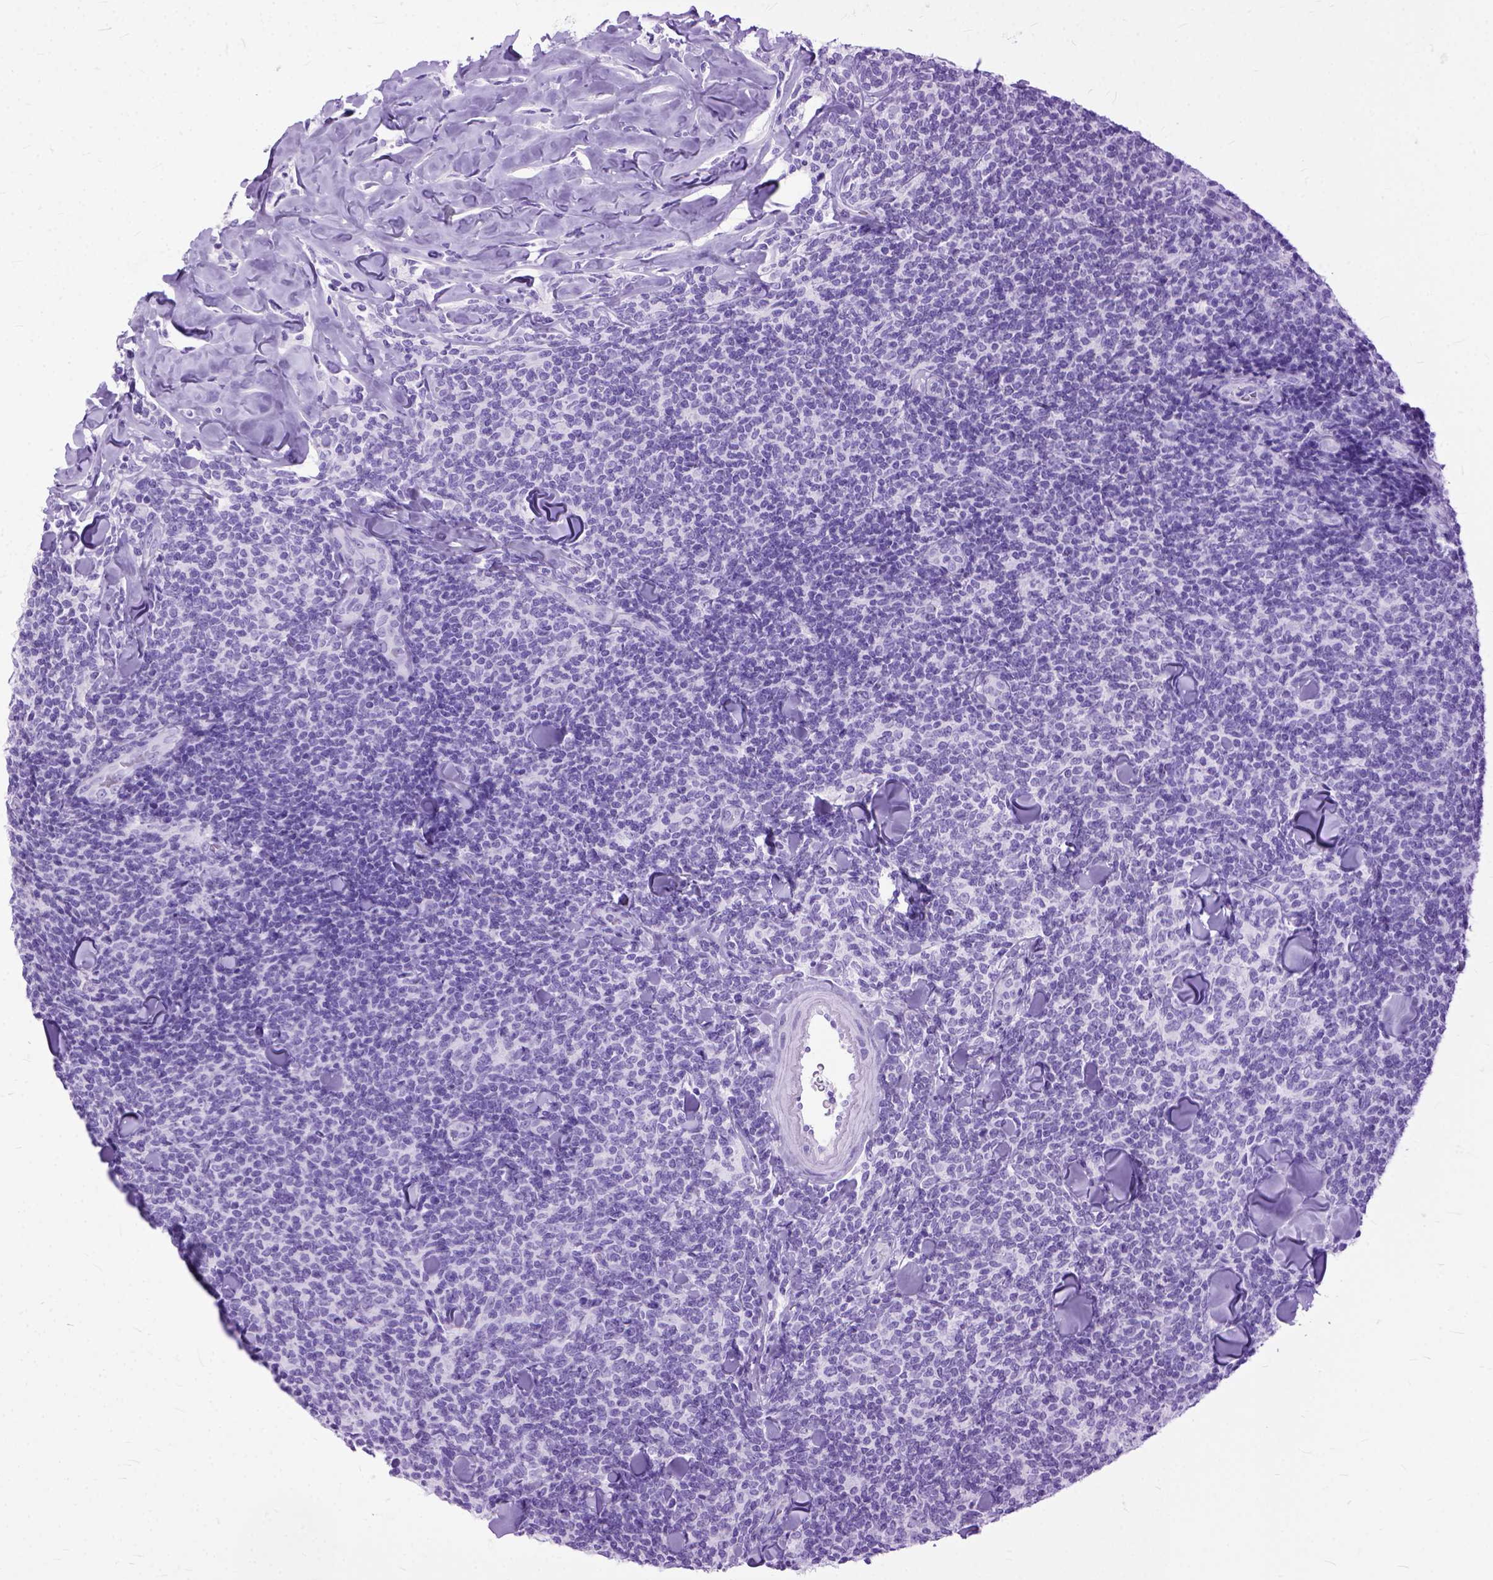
{"staining": {"intensity": "negative", "quantity": "none", "location": "none"}, "tissue": "lymphoma", "cell_type": "Tumor cells", "image_type": "cancer", "snomed": [{"axis": "morphology", "description": "Malignant lymphoma, non-Hodgkin's type, Low grade"}, {"axis": "topography", "description": "Lymph node"}], "caption": "This micrograph is of low-grade malignant lymphoma, non-Hodgkin's type stained with immunohistochemistry (IHC) to label a protein in brown with the nuclei are counter-stained blue. There is no expression in tumor cells.", "gene": "GNGT1", "patient": {"sex": "female", "age": 56}}